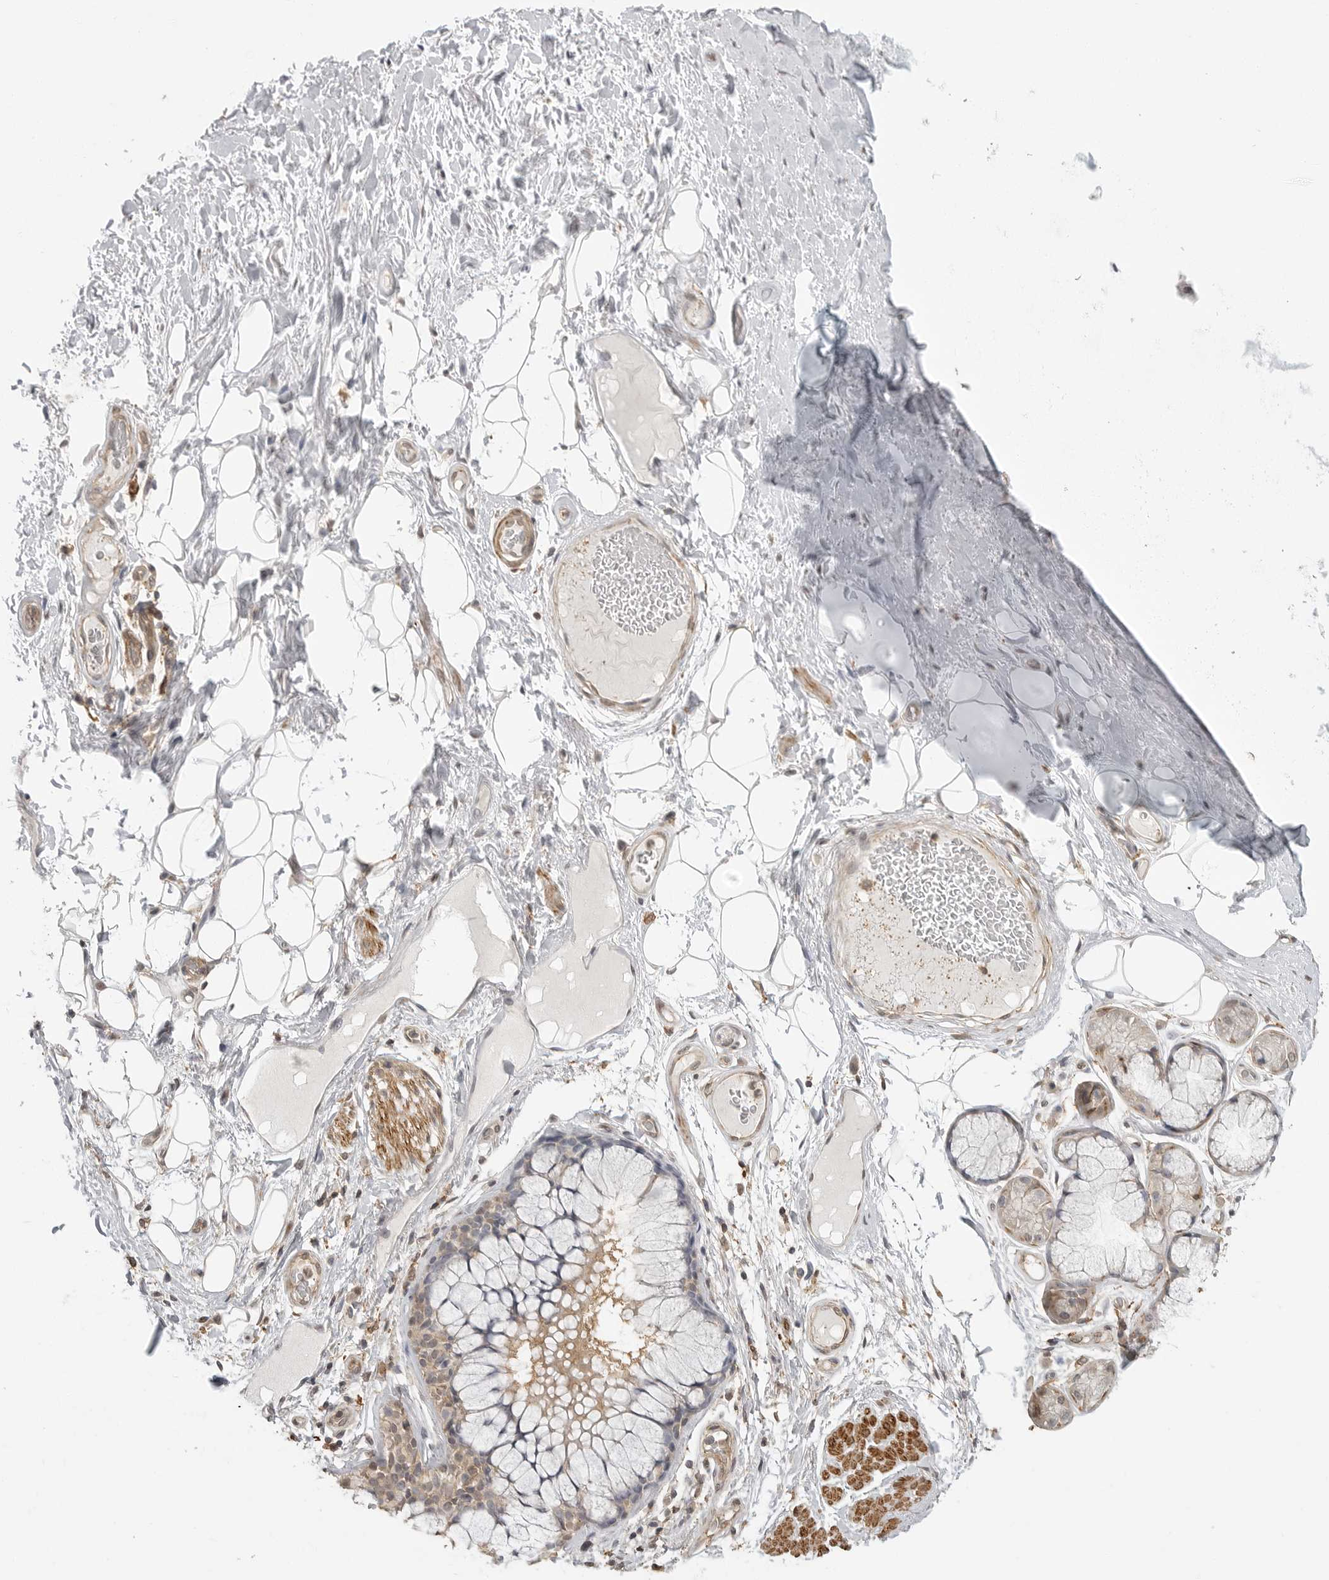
{"staining": {"intensity": "negative", "quantity": "none", "location": "none"}, "tissue": "adipose tissue", "cell_type": "Adipocytes", "image_type": "normal", "snomed": [{"axis": "morphology", "description": "Normal tissue, NOS"}, {"axis": "topography", "description": "Bronchus"}], "caption": "Adipocytes are negative for protein expression in normal human adipose tissue.", "gene": "GPC2", "patient": {"sex": "male", "age": 66}}